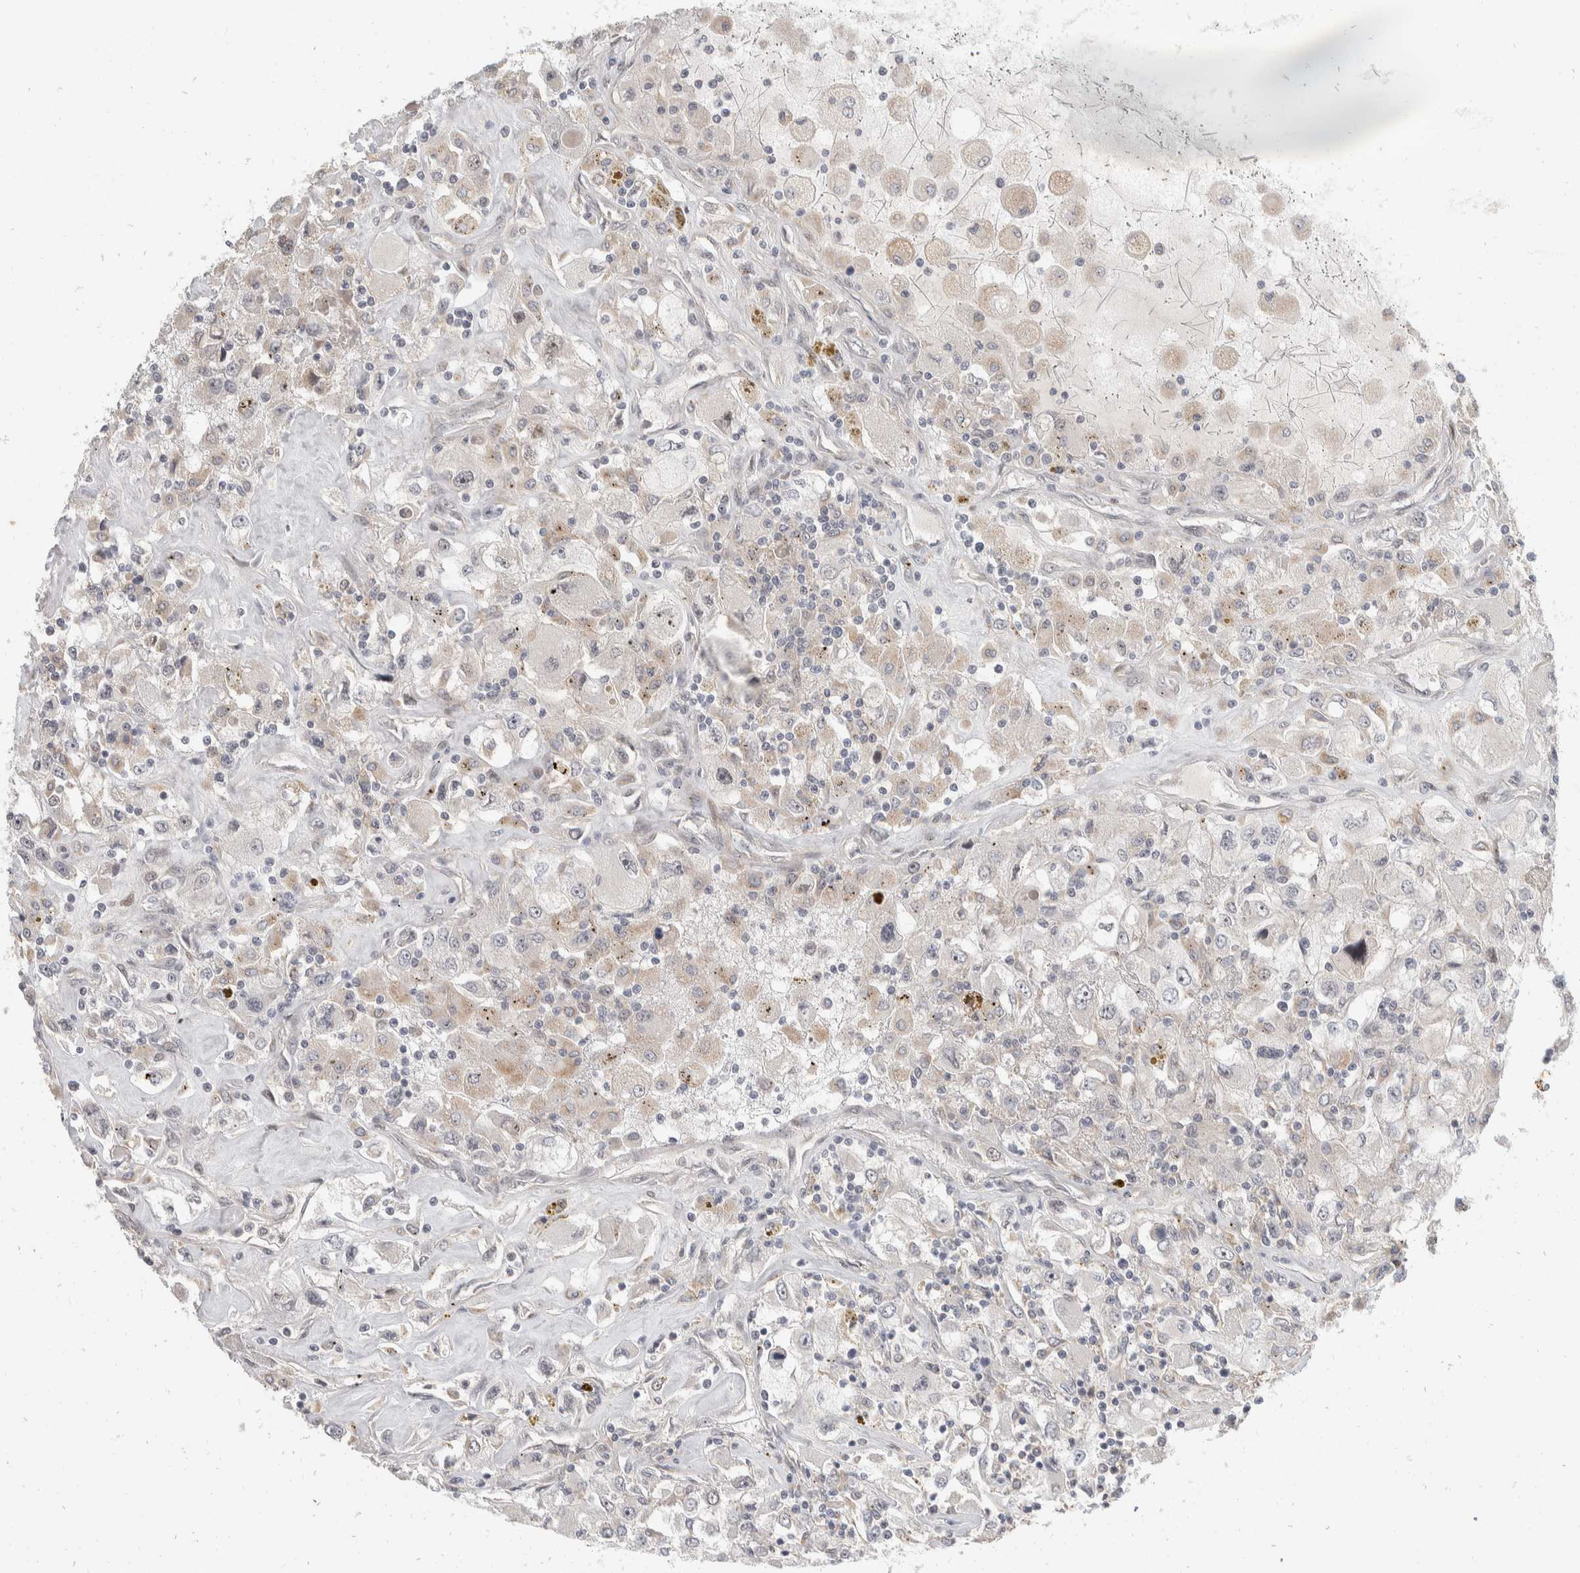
{"staining": {"intensity": "weak", "quantity": "<25%", "location": "cytoplasmic/membranous"}, "tissue": "renal cancer", "cell_type": "Tumor cells", "image_type": "cancer", "snomed": [{"axis": "morphology", "description": "Adenocarcinoma, NOS"}, {"axis": "topography", "description": "Kidney"}], "caption": "A histopathology image of human renal cancer is negative for staining in tumor cells.", "gene": "ZNF703", "patient": {"sex": "female", "age": 52}}